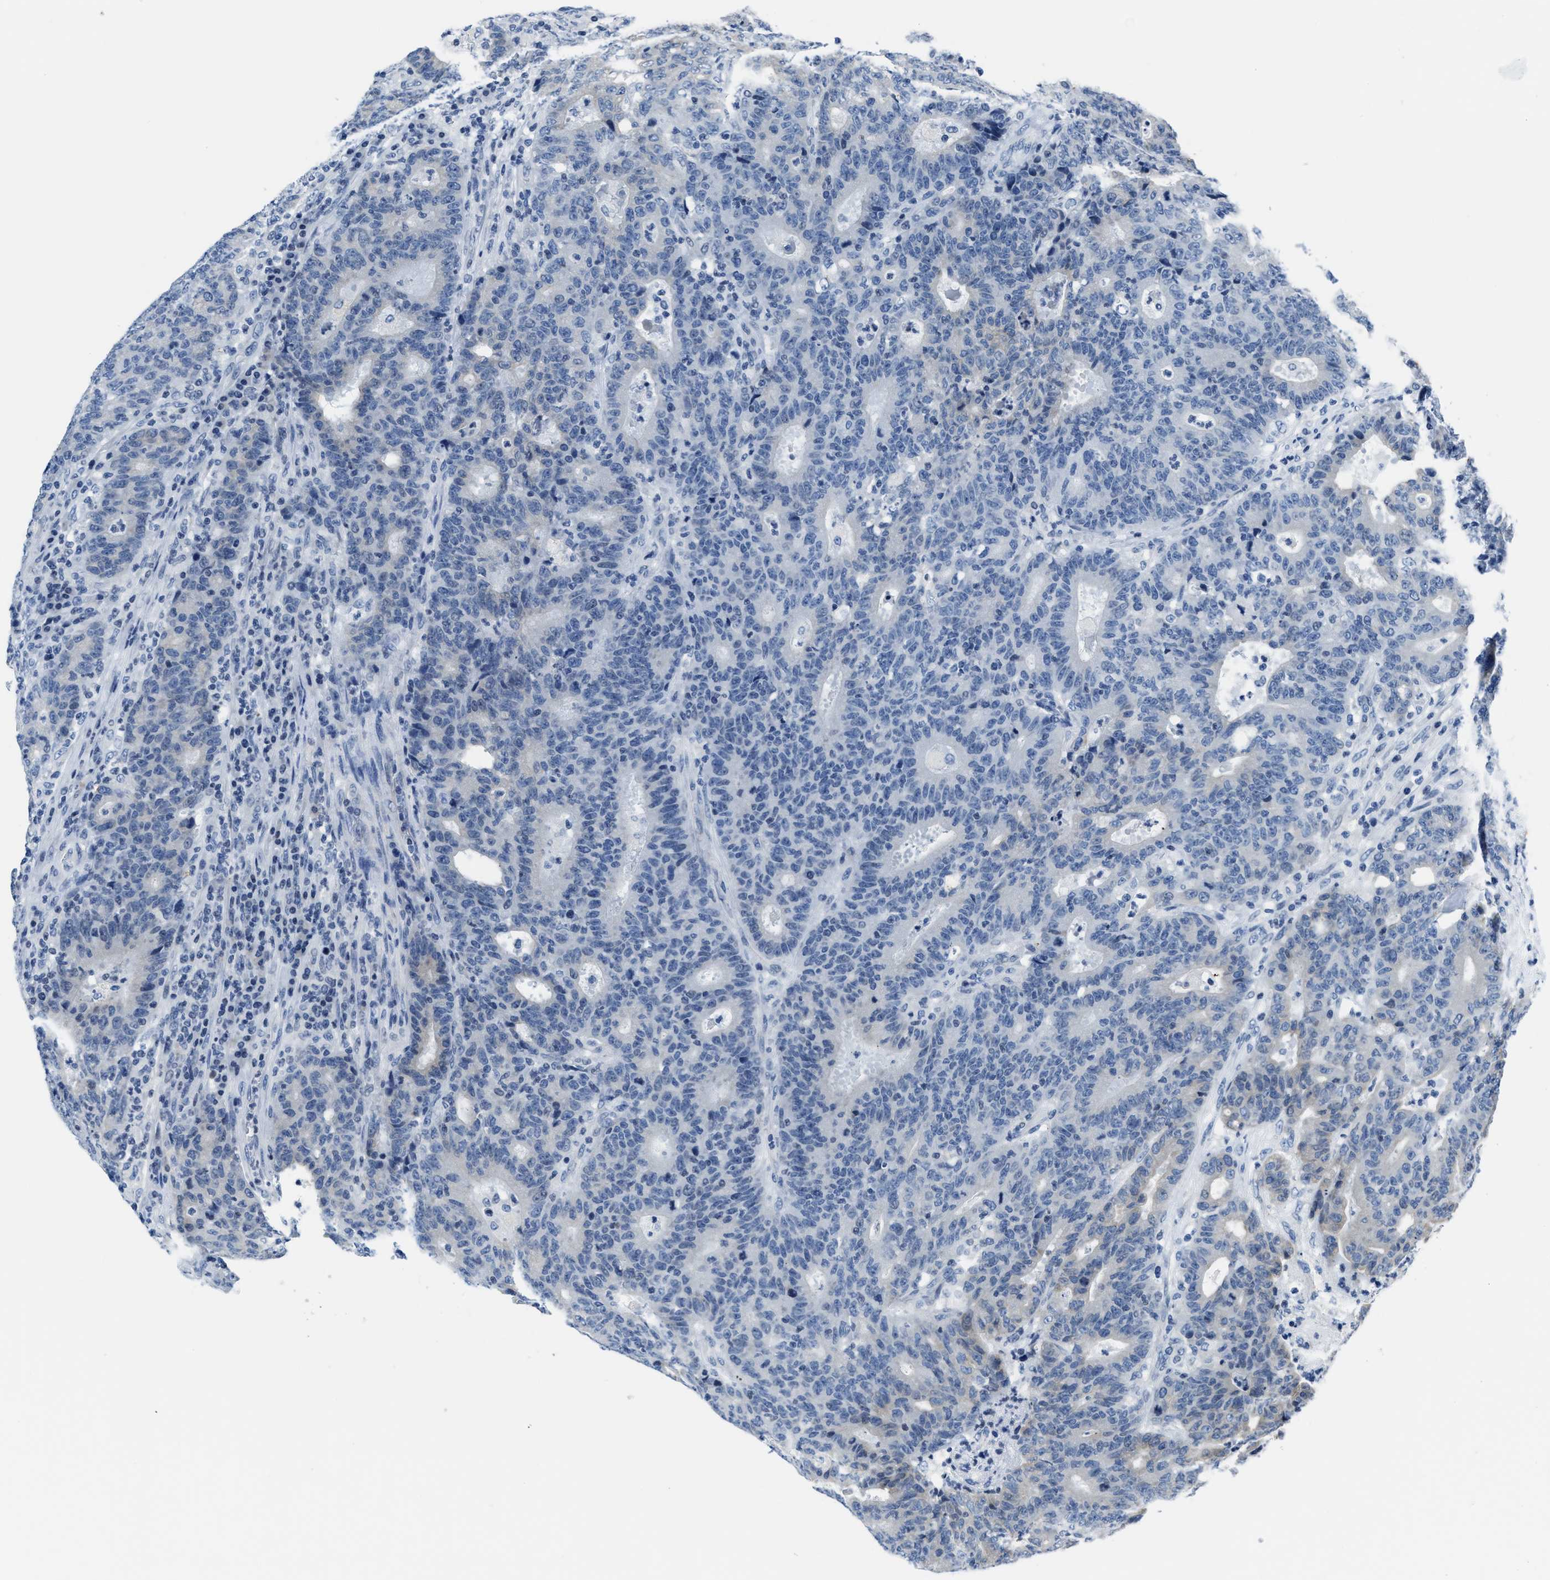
{"staining": {"intensity": "negative", "quantity": "none", "location": "none"}, "tissue": "colorectal cancer", "cell_type": "Tumor cells", "image_type": "cancer", "snomed": [{"axis": "morphology", "description": "Adenocarcinoma, NOS"}, {"axis": "topography", "description": "Colon"}], "caption": "High power microscopy histopathology image of an immunohistochemistry photomicrograph of colorectal cancer (adenocarcinoma), revealing no significant expression in tumor cells.", "gene": "ASZ1", "patient": {"sex": "female", "age": 75}}